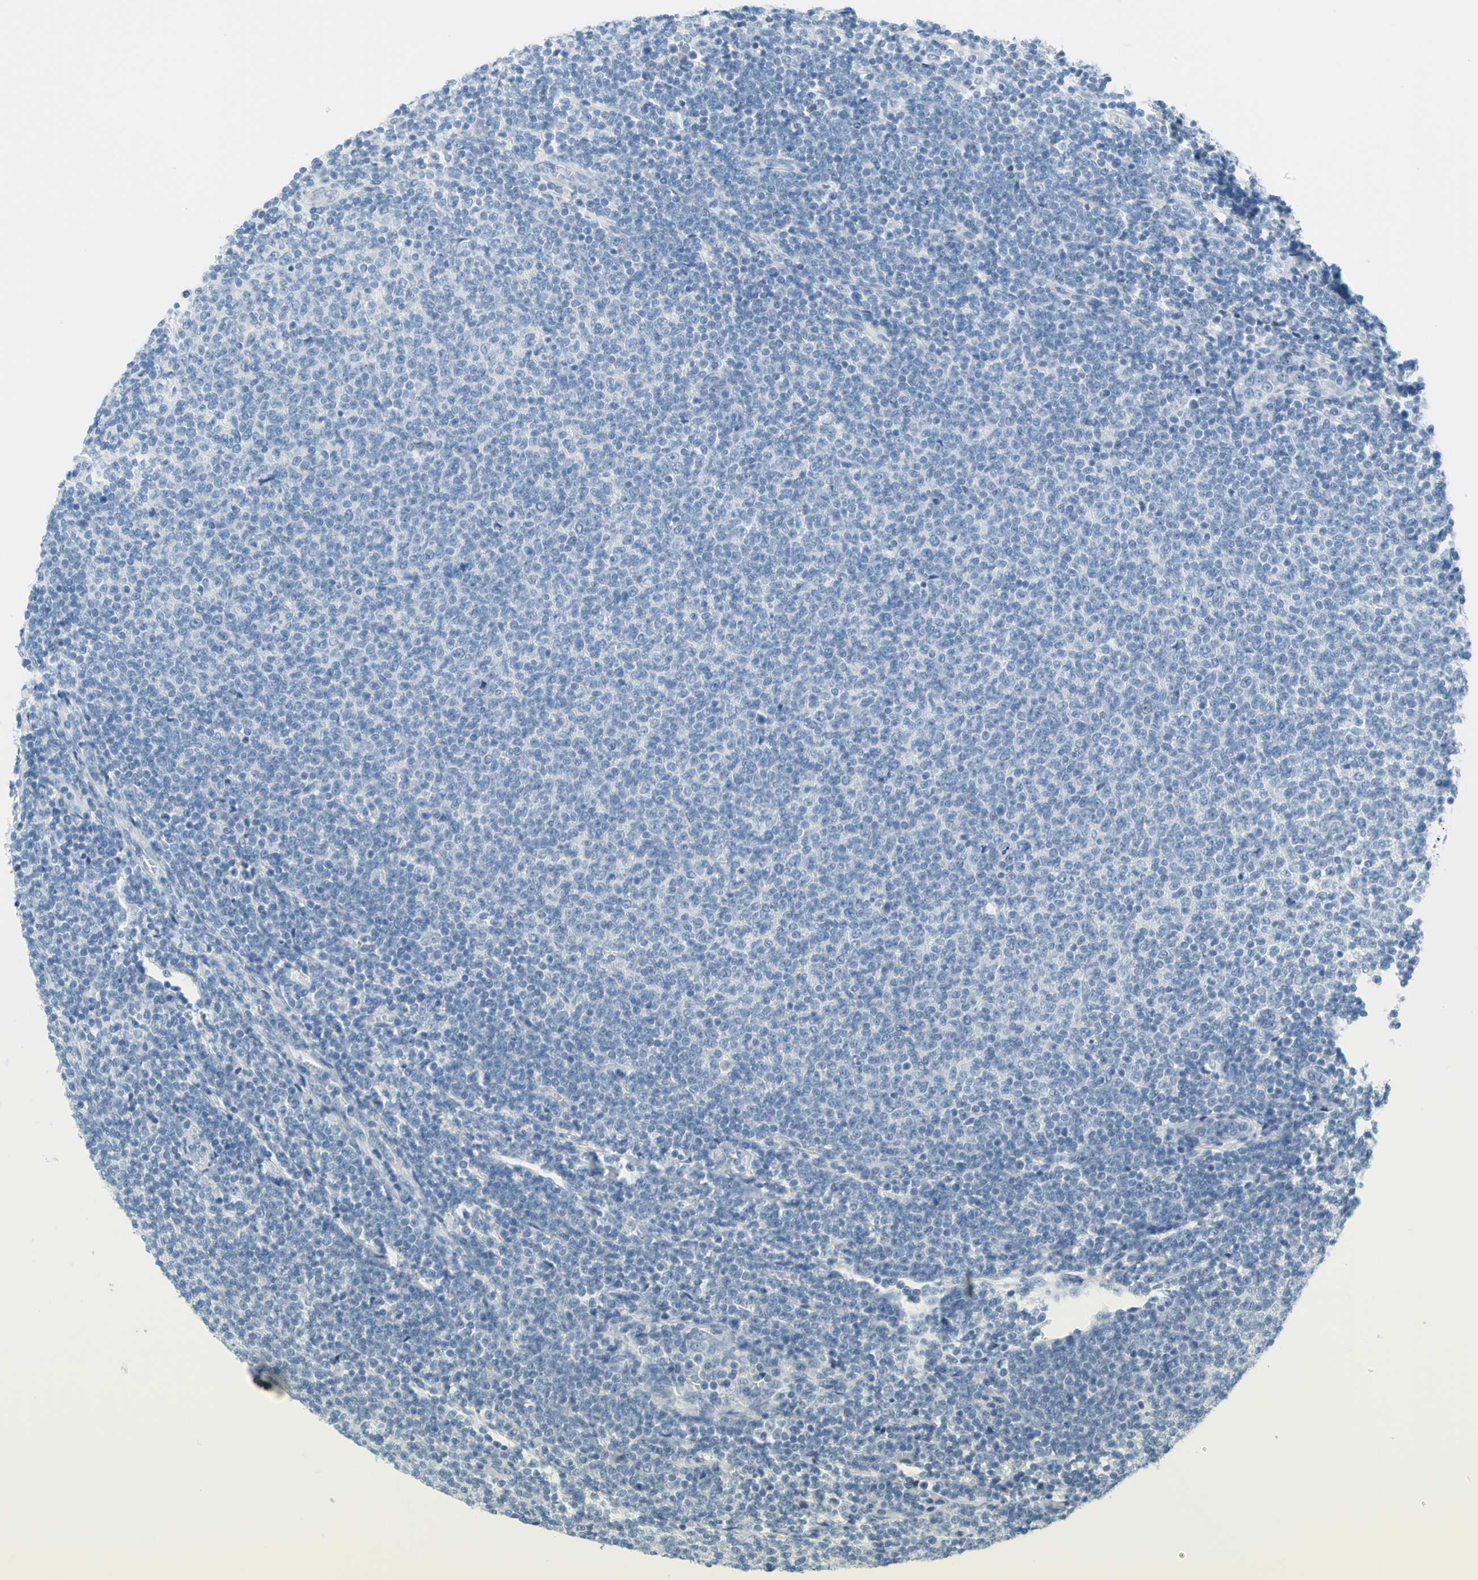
{"staining": {"intensity": "negative", "quantity": "none", "location": "none"}, "tissue": "lymphoma", "cell_type": "Tumor cells", "image_type": "cancer", "snomed": [{"axis": "morphology", "description": "Malignant lymphoma, non-Hodgkin's type, Low grade"}, {"axis": "topography", "description": "Lymph node"}], "caption": "There is no significant positivity in tumor cells of lymphoma.", "gene": "DCT", "patient": {"sex": "male", "age": 66}}